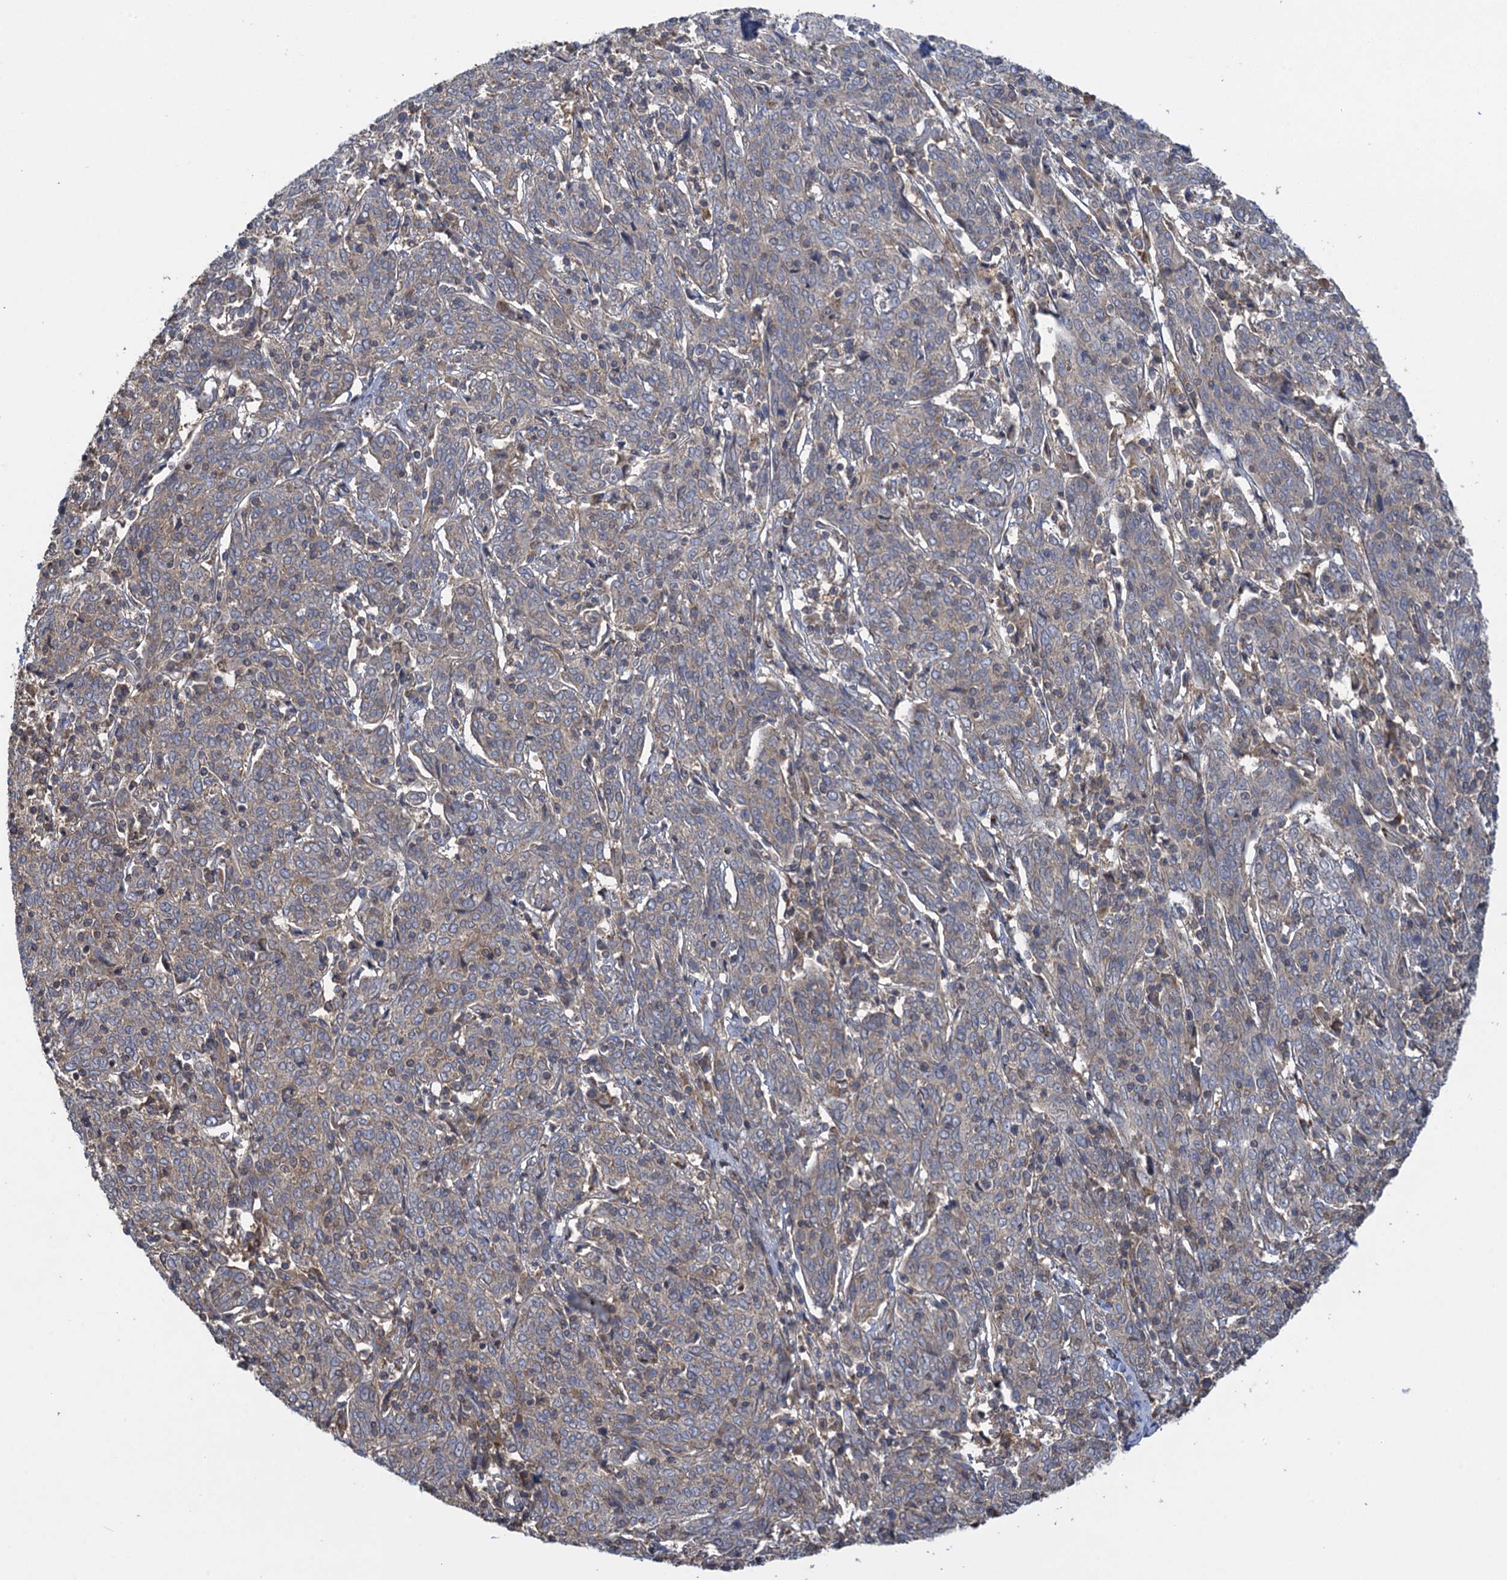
{"staining": {"intensity": "weak", "quantity": "25%-75%", "location": "cytoplasmic/membranous"}, "tissue": "cervical cancer", "cell_type": "Tumor cells", "image_type": "cancer", "snomed": [{"axis": "morphology", "description": "Squamous cell carcinoma, NOS"}, {"axis": "topography", "description": "Cervix"}], "caption": "A micrograph of human cervical squamous cell carcinoma stained for a protein demonstrates weak cytoplasmic/membranous brown staining in tumor cells.", "gene": "WDR88", "patient": {"sex": "female", "age": 67}}